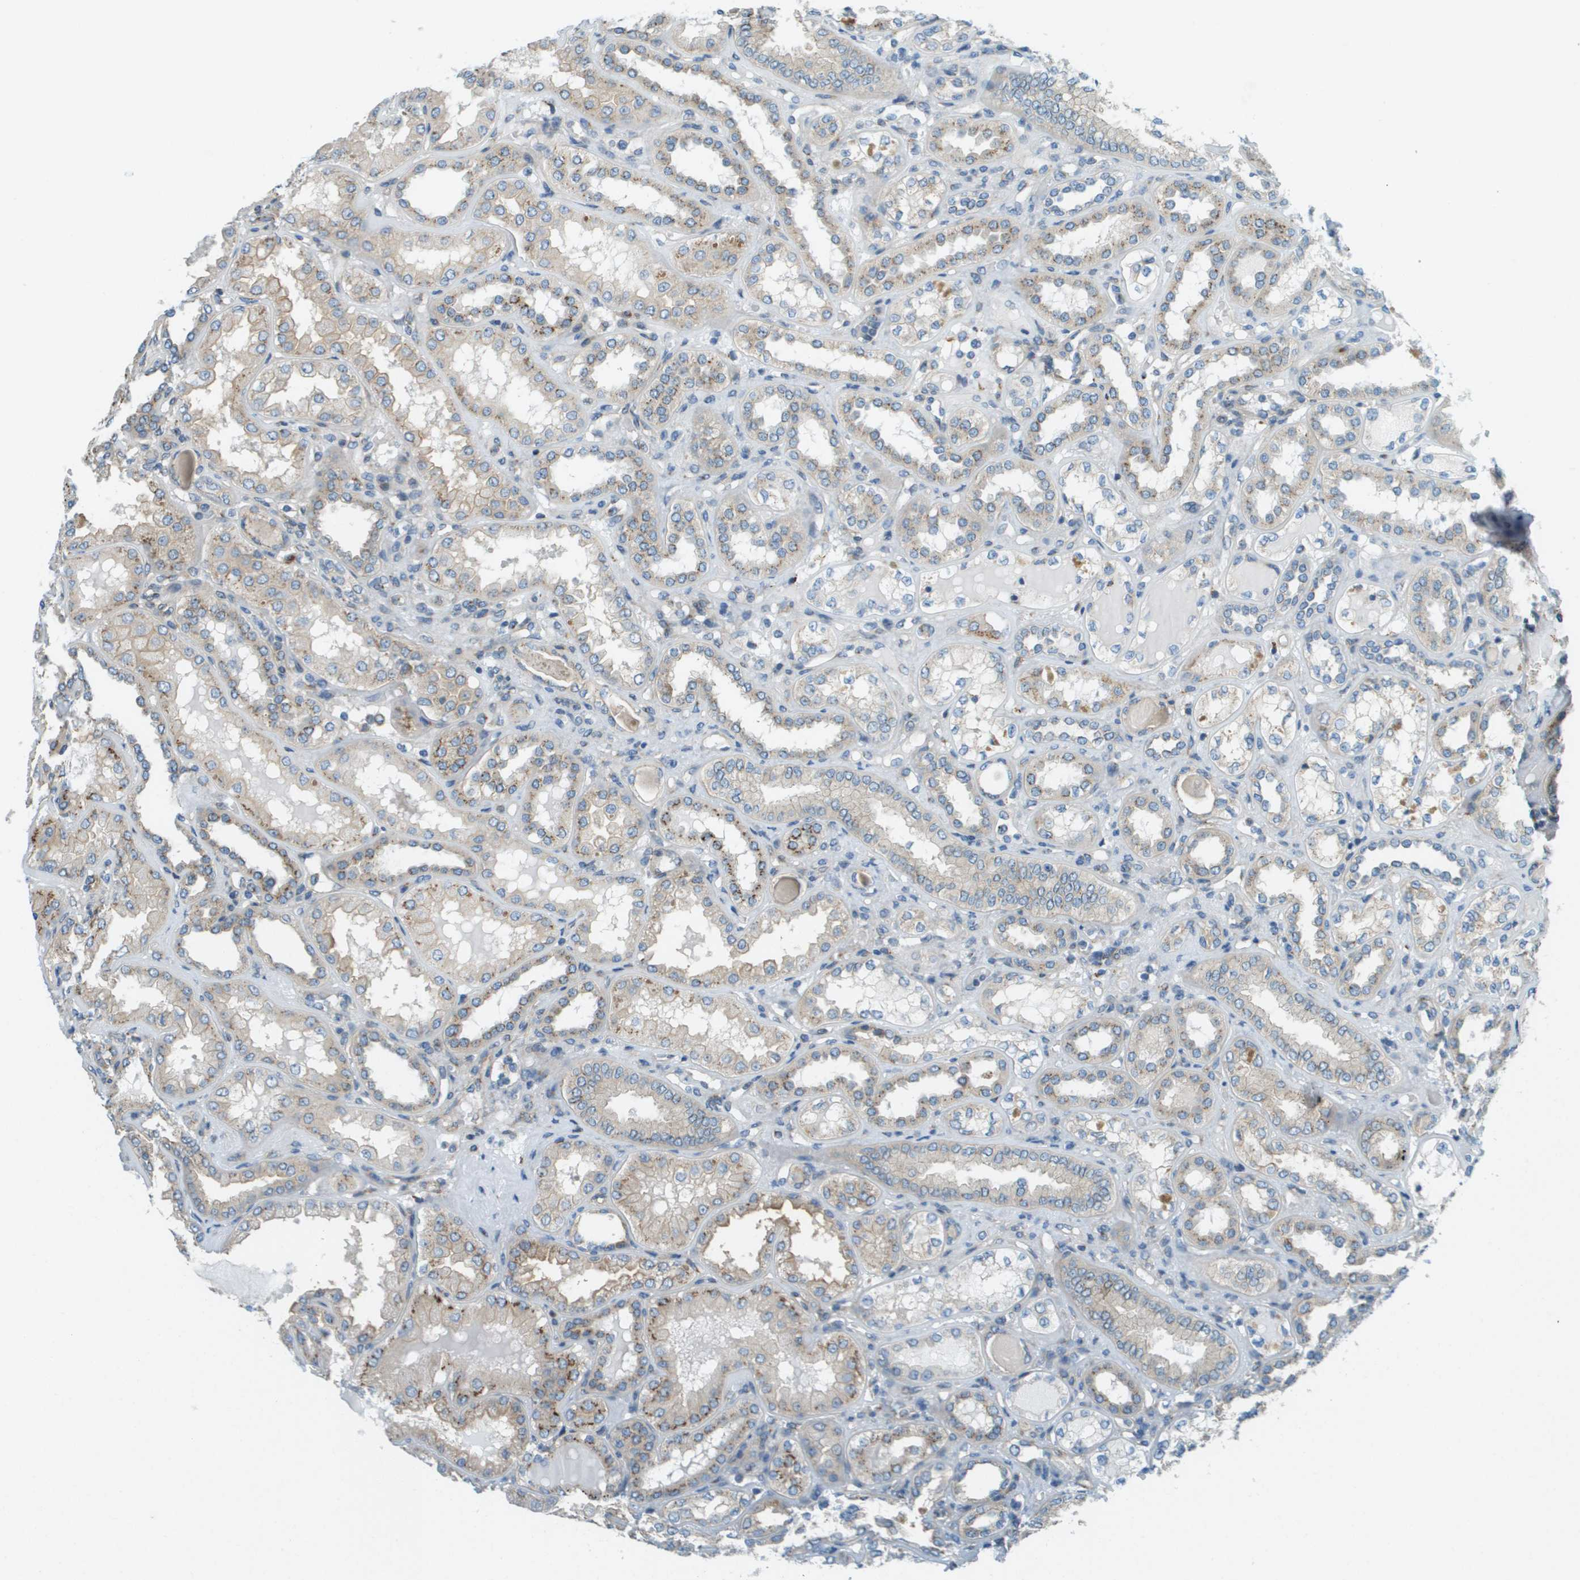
{"staining": {"intensity": "moderate", "quantity": "25%-75%", "location": "cytoplasmic/membranous"}, "tissue": "kidney", "cell_type": "Cells in glomeruli", "image_type": "normal", "snomed": [{"axis": "morphology", "description": "Normal tissue, NOS"}, {"axis": "topography", "description": "Kidney"}], "caption": "An image of kidney stained for a protein demonstrates moderate cytoplasmic/membranous brown staining in cells in glomeruli.", "gene": "ACBD3", "patient": {"sex": "female", "age": 56}}